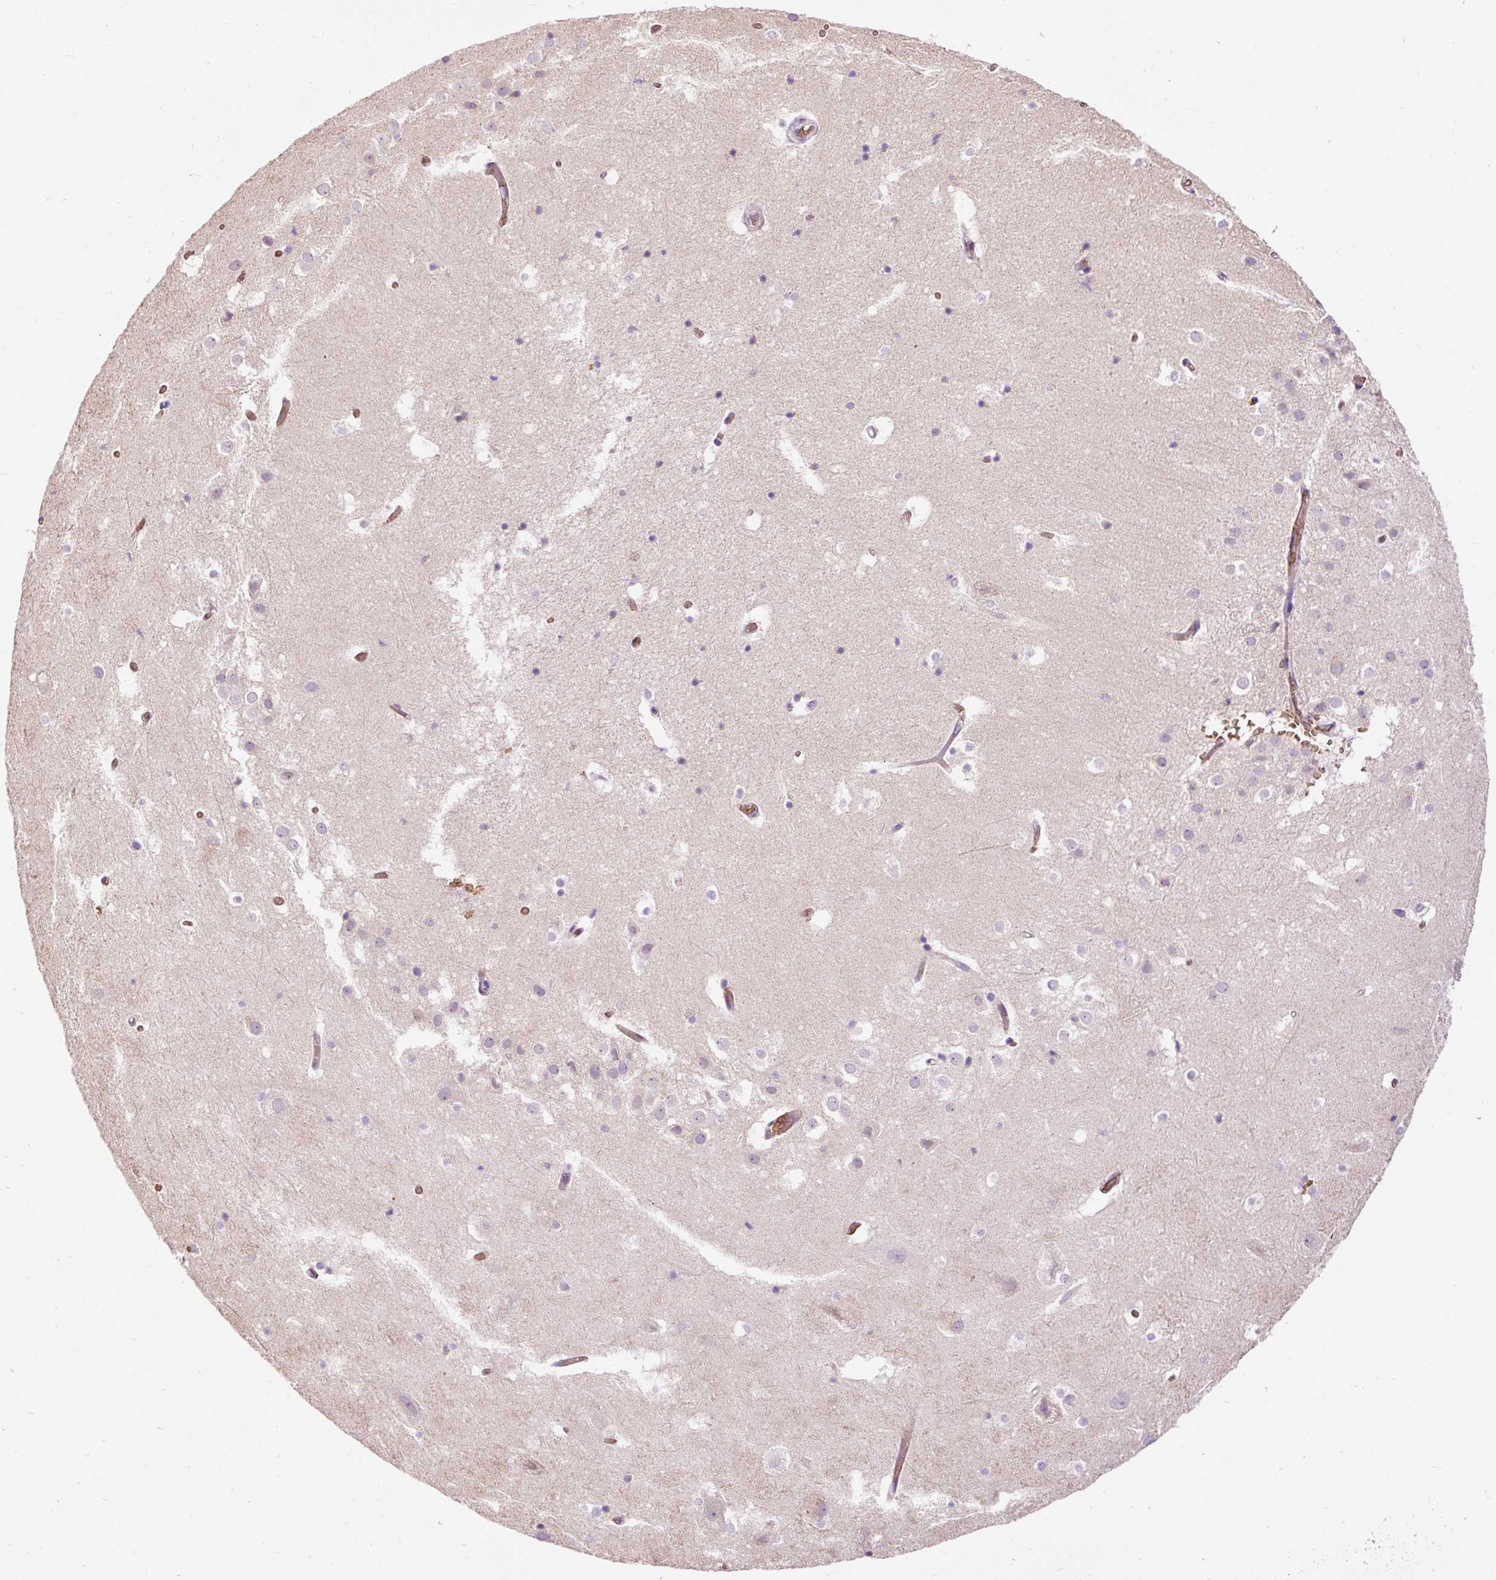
{"staining": {"intensity": "negative", "quantity": "none", "location": "none"}, "tissue": "hippocampus", "cell_type": "Glial cells", "image_type": "normal", "snomed": [{"axis": "morphology", "description": "Normal tissue, NOS"}, {"axis": "topography", "description": "Hippocampus"}], "caption": "IHC photomicrograph of unremarkable hippocampus stained for a protein (brown), which exhibits no expression in glial cells. Brightfield microscopy of immunohistochemistry (IHC) stained with DAB (brown) and hematoxylin (blue), captured at high magnification.", "gene": "PRRC2A", "patient": {"sex": "female", "age": 52}}